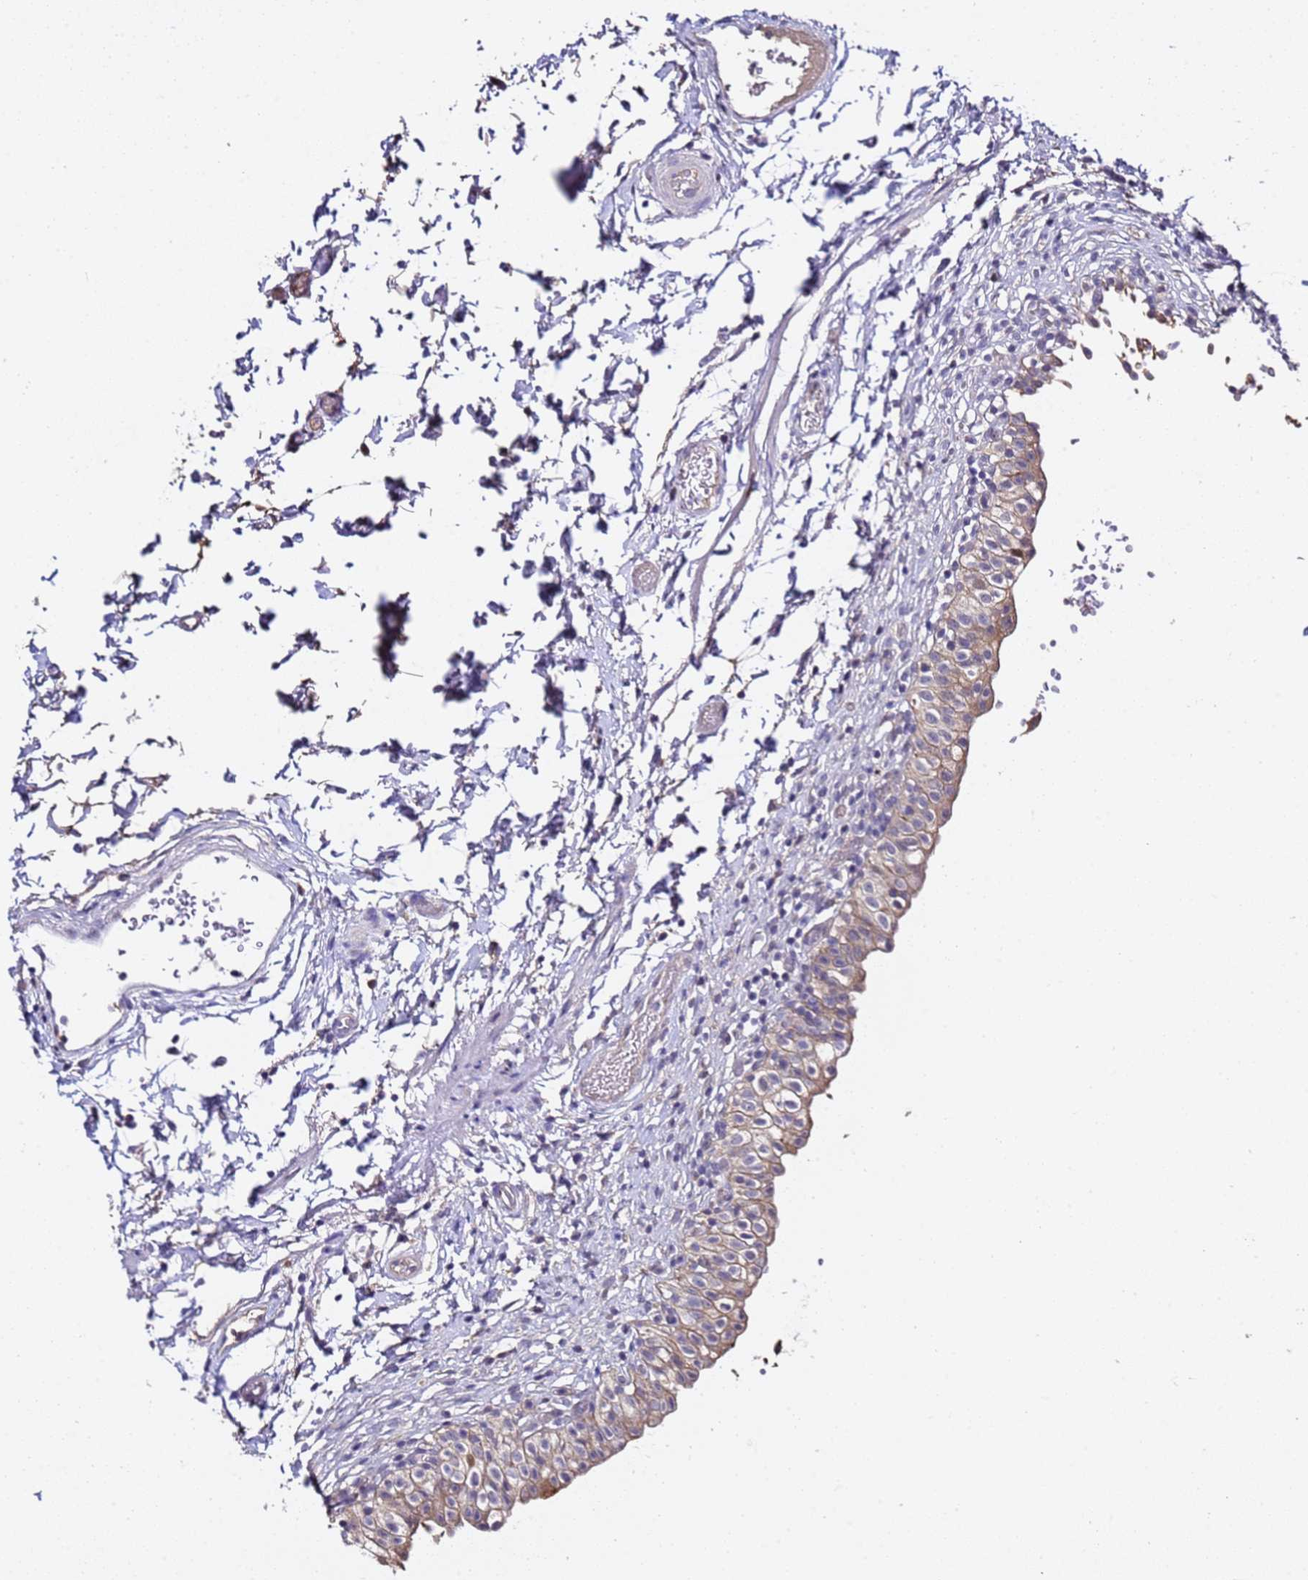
{"staining": {"intensity": "moderate", "quantity": ">75%", "location": "cytoplasmic/membranous"}, "tissue": "urinary bladder", "cell_type": "Urothelial cells", "image_type": "normal", "snomed": [{"axis": "morphology", "description": "Normal tissue, NOS"}, {"axis": "topography", "description": "Urinary bladder"}, {"axis": "topography", "description": "Peripheral nerve tissue"}], "caption": "The image exhibits immunohistochemical staining of normal urinary bladder. There is moderate cytoplasmic/membranous positivity is present in approximately >75% of urothelial cells.", "gene": "ALG3", "patient": {"sex": "male", "age": 55}}